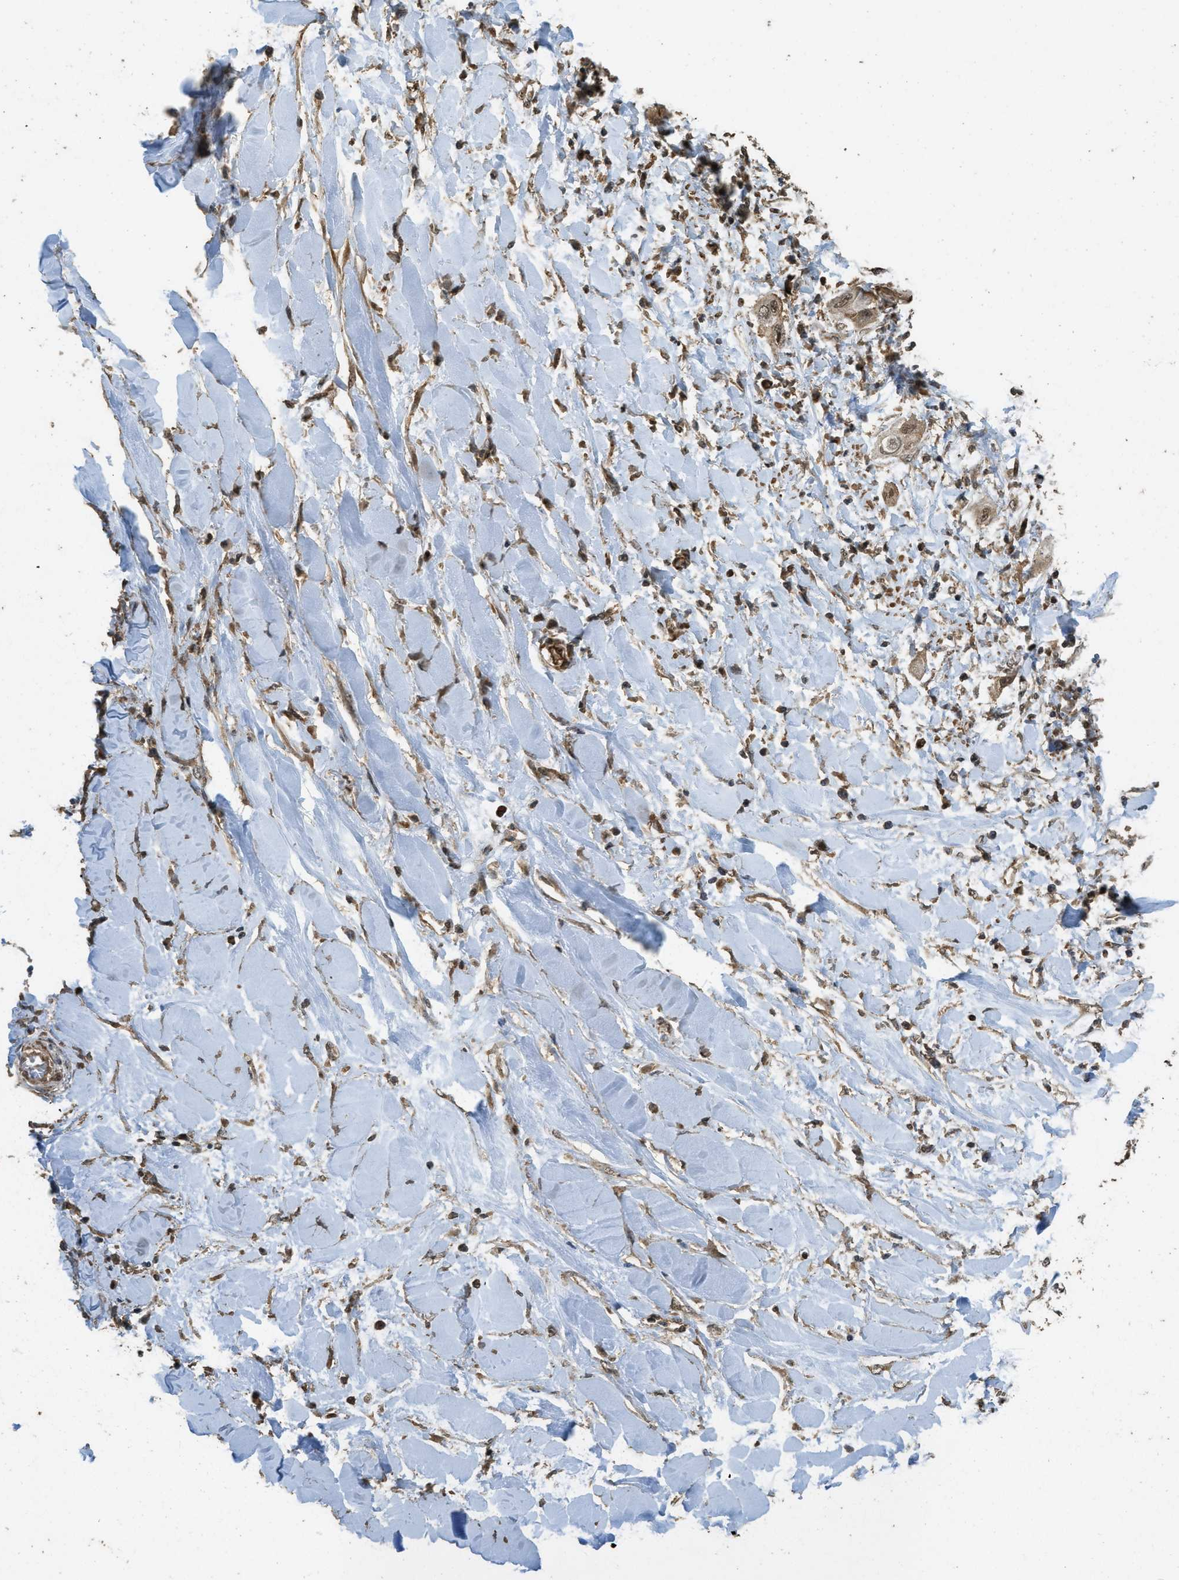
{"staining": {"intensity": "moderate", "quantity": ">75%", "location": "cytoplasmic/membranous,nuclear"}, "tissue": "lung cancer", "cell_type": "Tumor cells", "image_type": "cancer", "snomed": [{"axis": "morphology", "description": "Squamous cell carcinoma, NOS"}, {"axis": "topography", "description": "Lung"}], "caption": "Moderate cytoplasmic/membranous and nuclear positivity for a protein is appreciated in about >75% of tumor cells of lung cancer (squamous cell carcinoma) using IHC.", "gene": "CTPS1", "patient": {"sex": "female", "age": 47}}